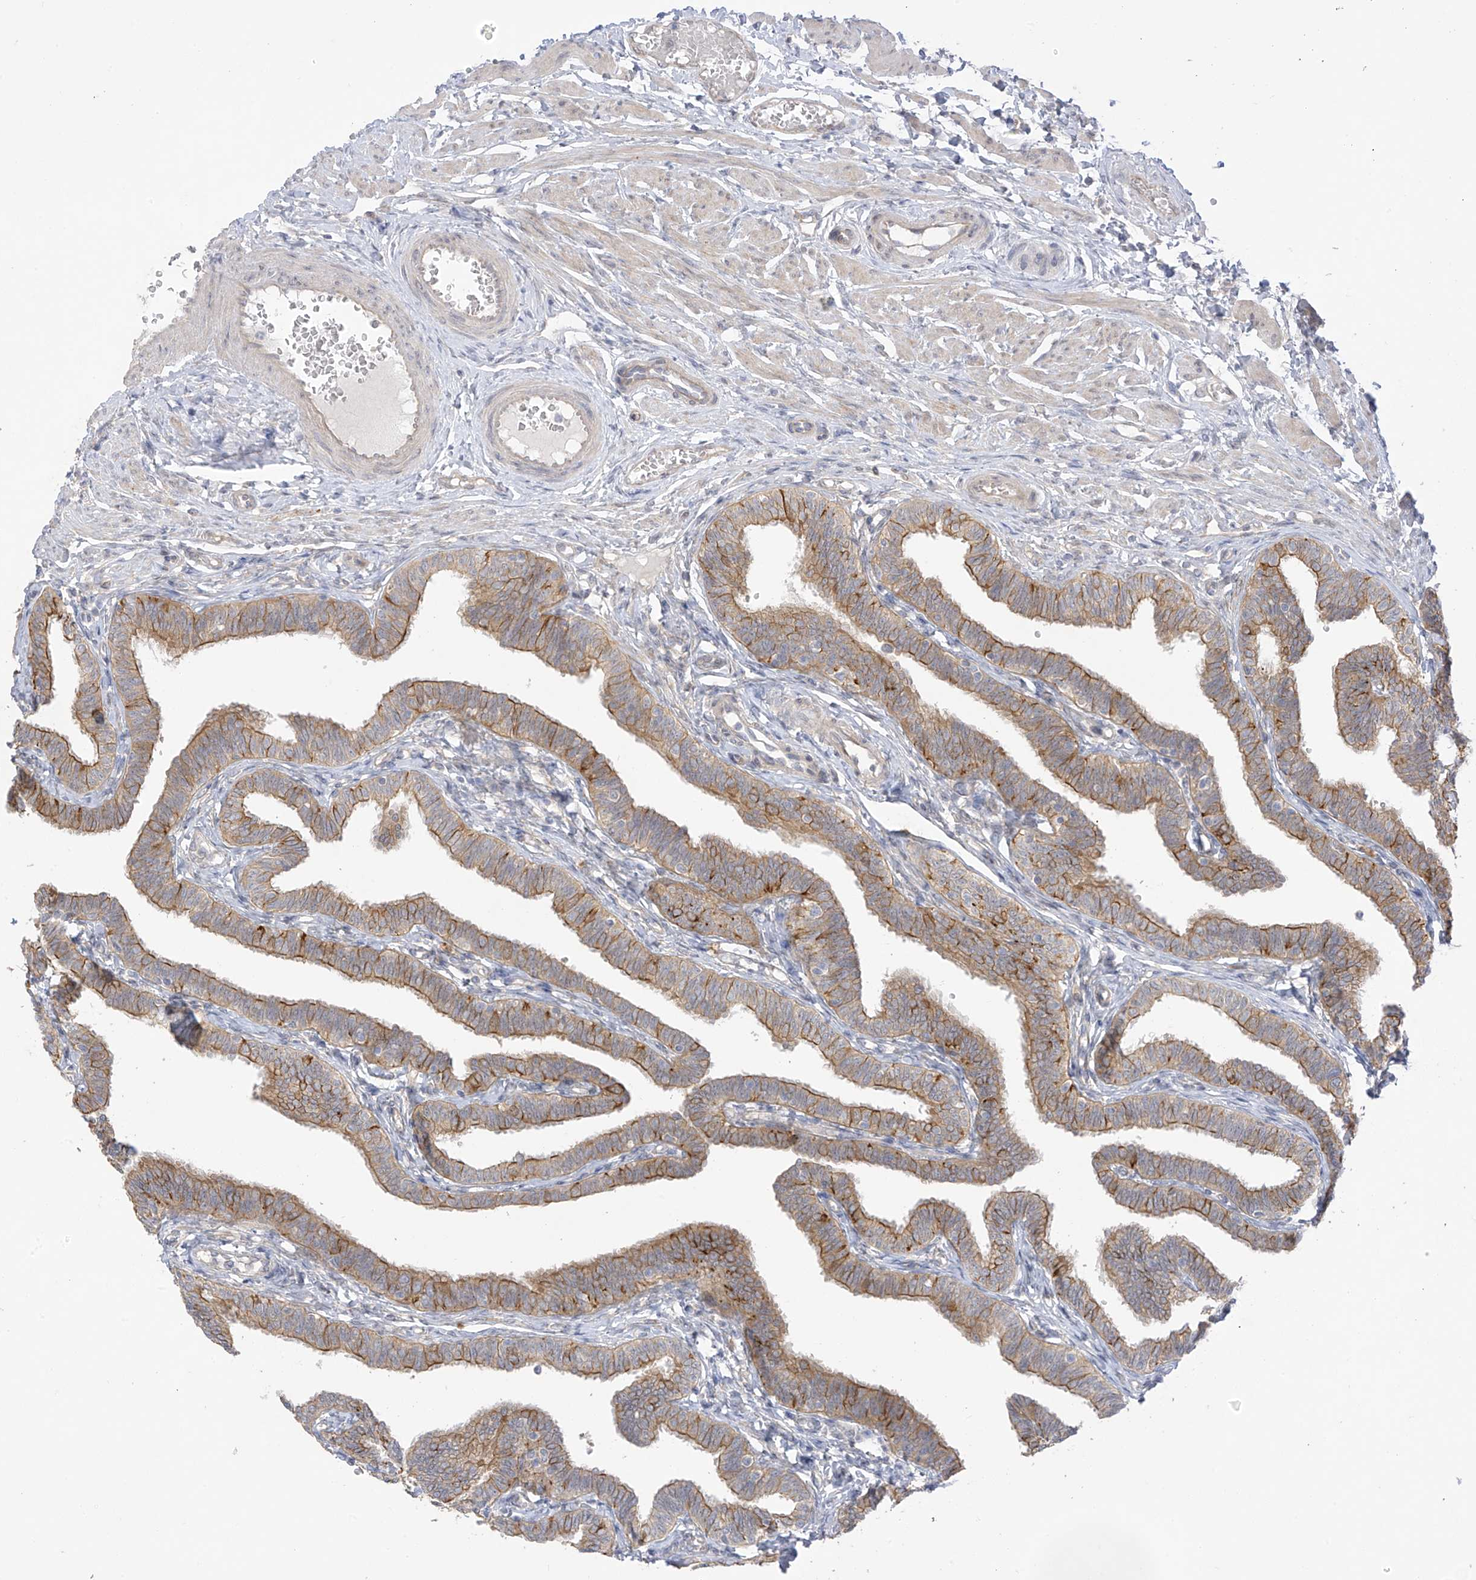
{"staining": {"intensity": "moderate", "quantity": ">75%", "location": "cytoplasmic/membranous"}, "tissue": "fallopian tube", "cell_type": "Glandular cells", "image_type": "normal", "snomed": [{"axis": "morphology", "description": "Normal tissue, NOS"}, {"axis": "topography", "description": "Fallopian tube"}, {"axis": "topography", "description": "Ovary"}], "caption": "Immunohistochemical staining of unremarkable fallopian tube shows medium levels of moderate cytoplasmic/membranous staining in about >75% of glandular cells.", "gene": "EIPR1", "patient": {"sex": "female", "age": 23}}